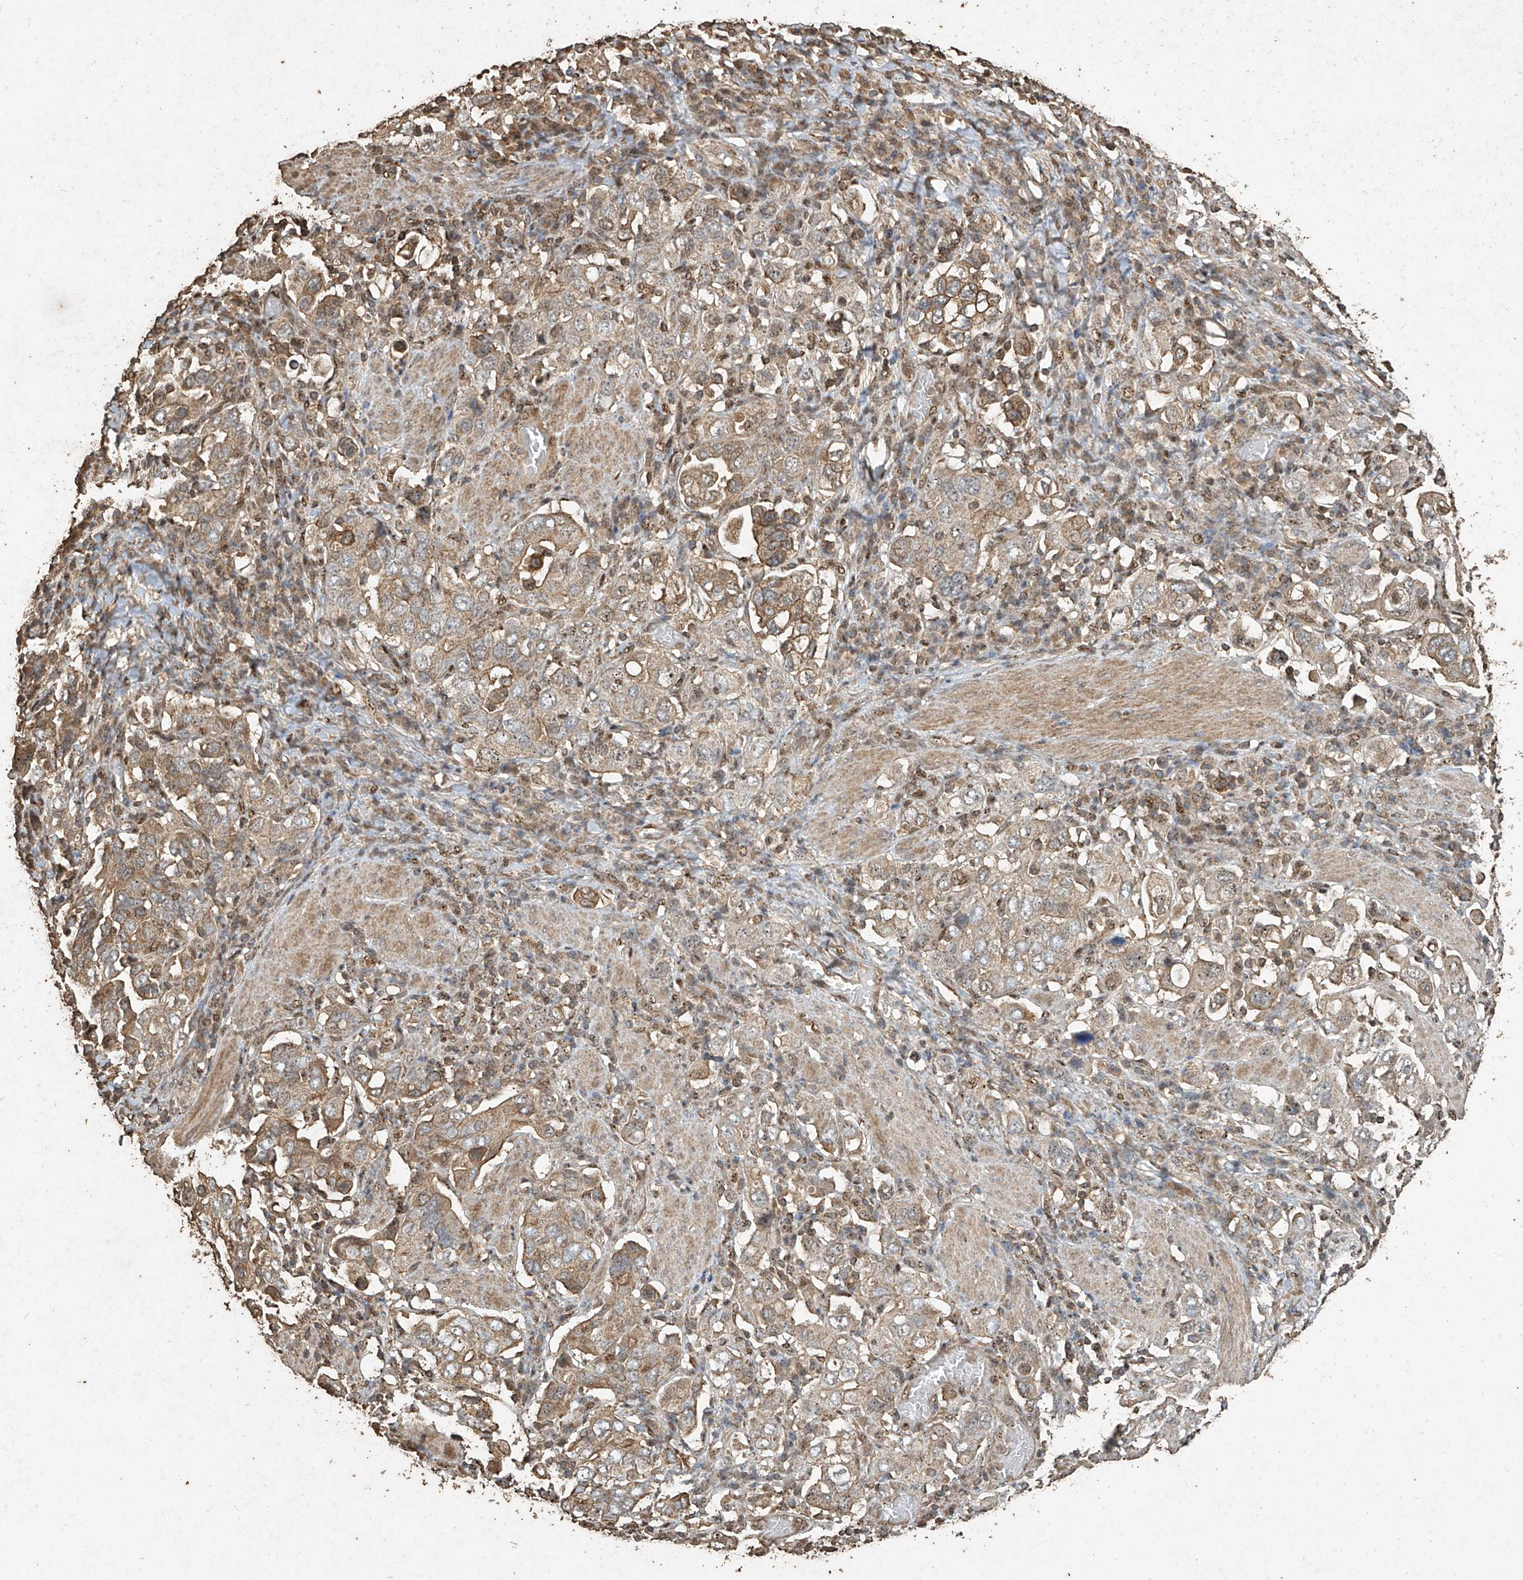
{"staining": {"intensity": "moderate", "quantity": "25%-75%", "location": "cytoplasmic/membranous"}, "tissue": "stomach cancer", "cell_type": "Tumor cells", "image_type": "cancer", "snomed": [{"axis": "morphology", "description": "Adenocarcinoma, NOS"}, {"axis": "topography", "description": "Stomach, upper"}], "caption": "Moderate cytoplasmic/membranous expression is seen in about 25%-75% of tumor cells in stomach adenocarcinoma.", "gene": "ERBB3", "patient": {"sex": "male", "age": 62}}